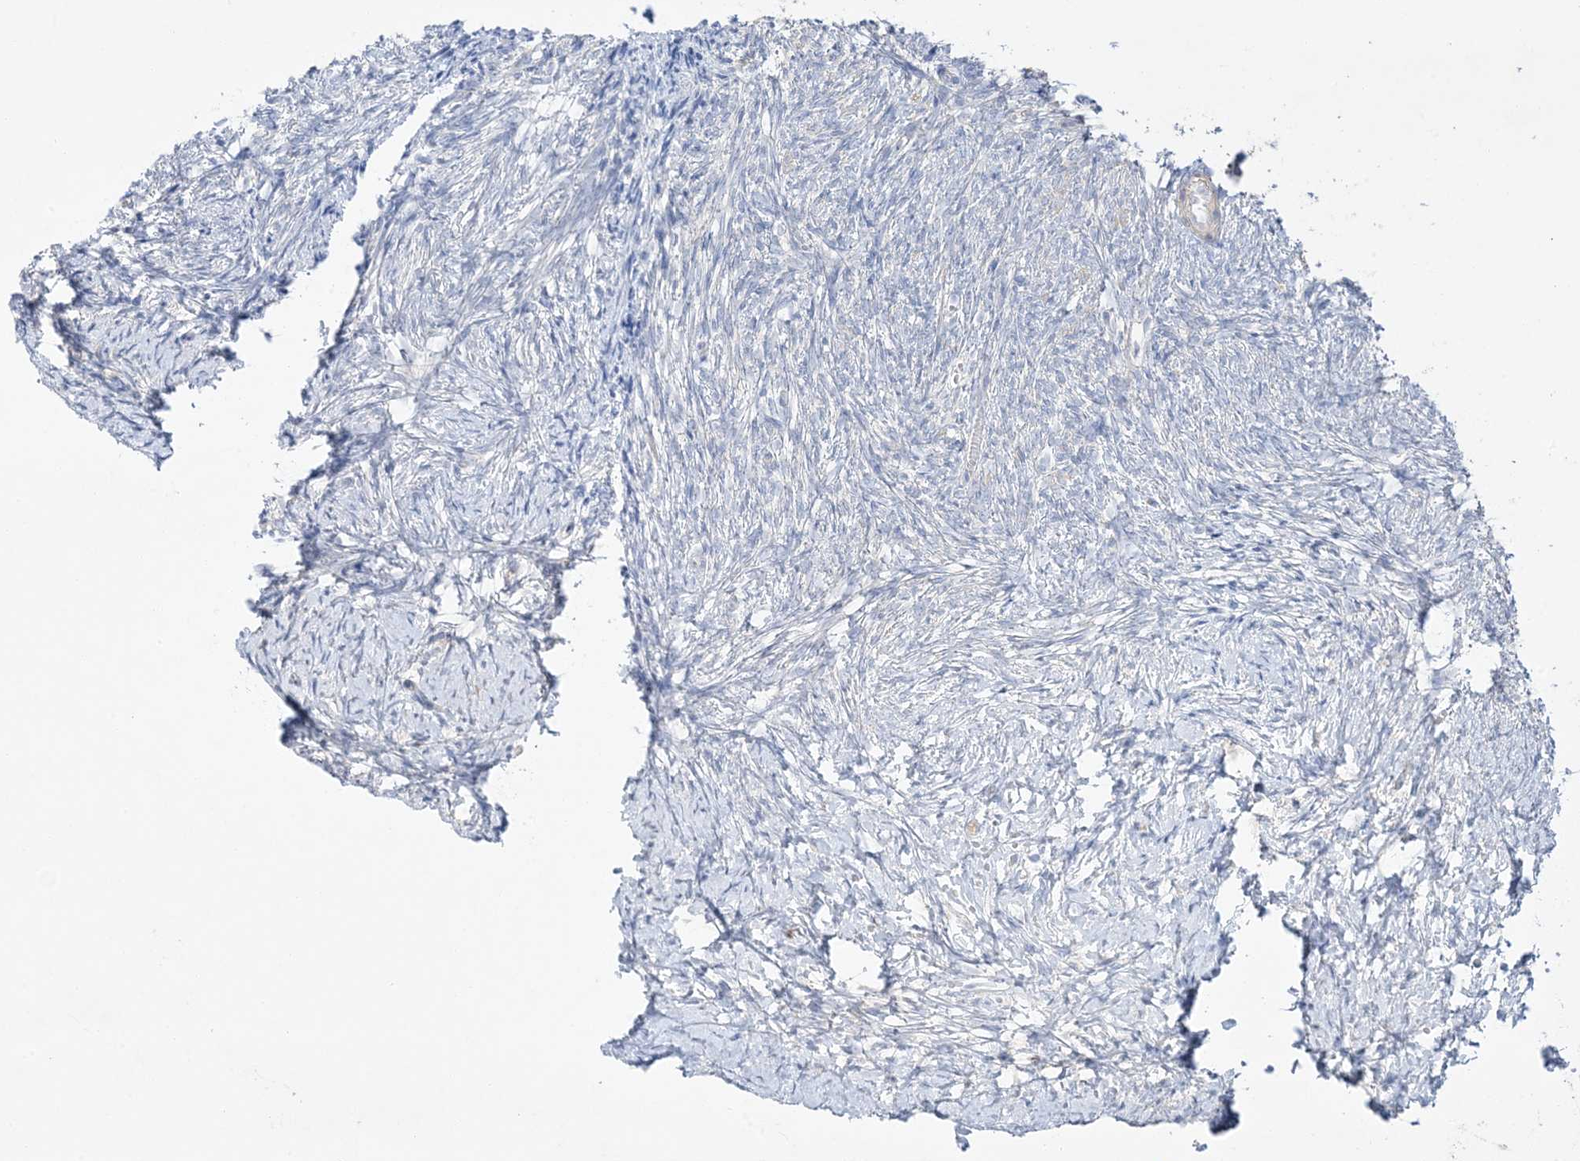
{"staining": {"intensity": "negative", "quantity": "none", "location": "none"}, "tissue": "ovary", "cell_type": "Follicle cells", "image_type": "normal", "snomed": [{"axis": "morphology", "description": "Normal tissue, NOS"}, {"axis": "topography", "description": "Ovary"}], "caption": "Immunohistochemical staining of unremarkable ovary displays no significant staining in follicle cells.", "gene": "FAM184A", "patient": {"sex": "female", "age": 41}}